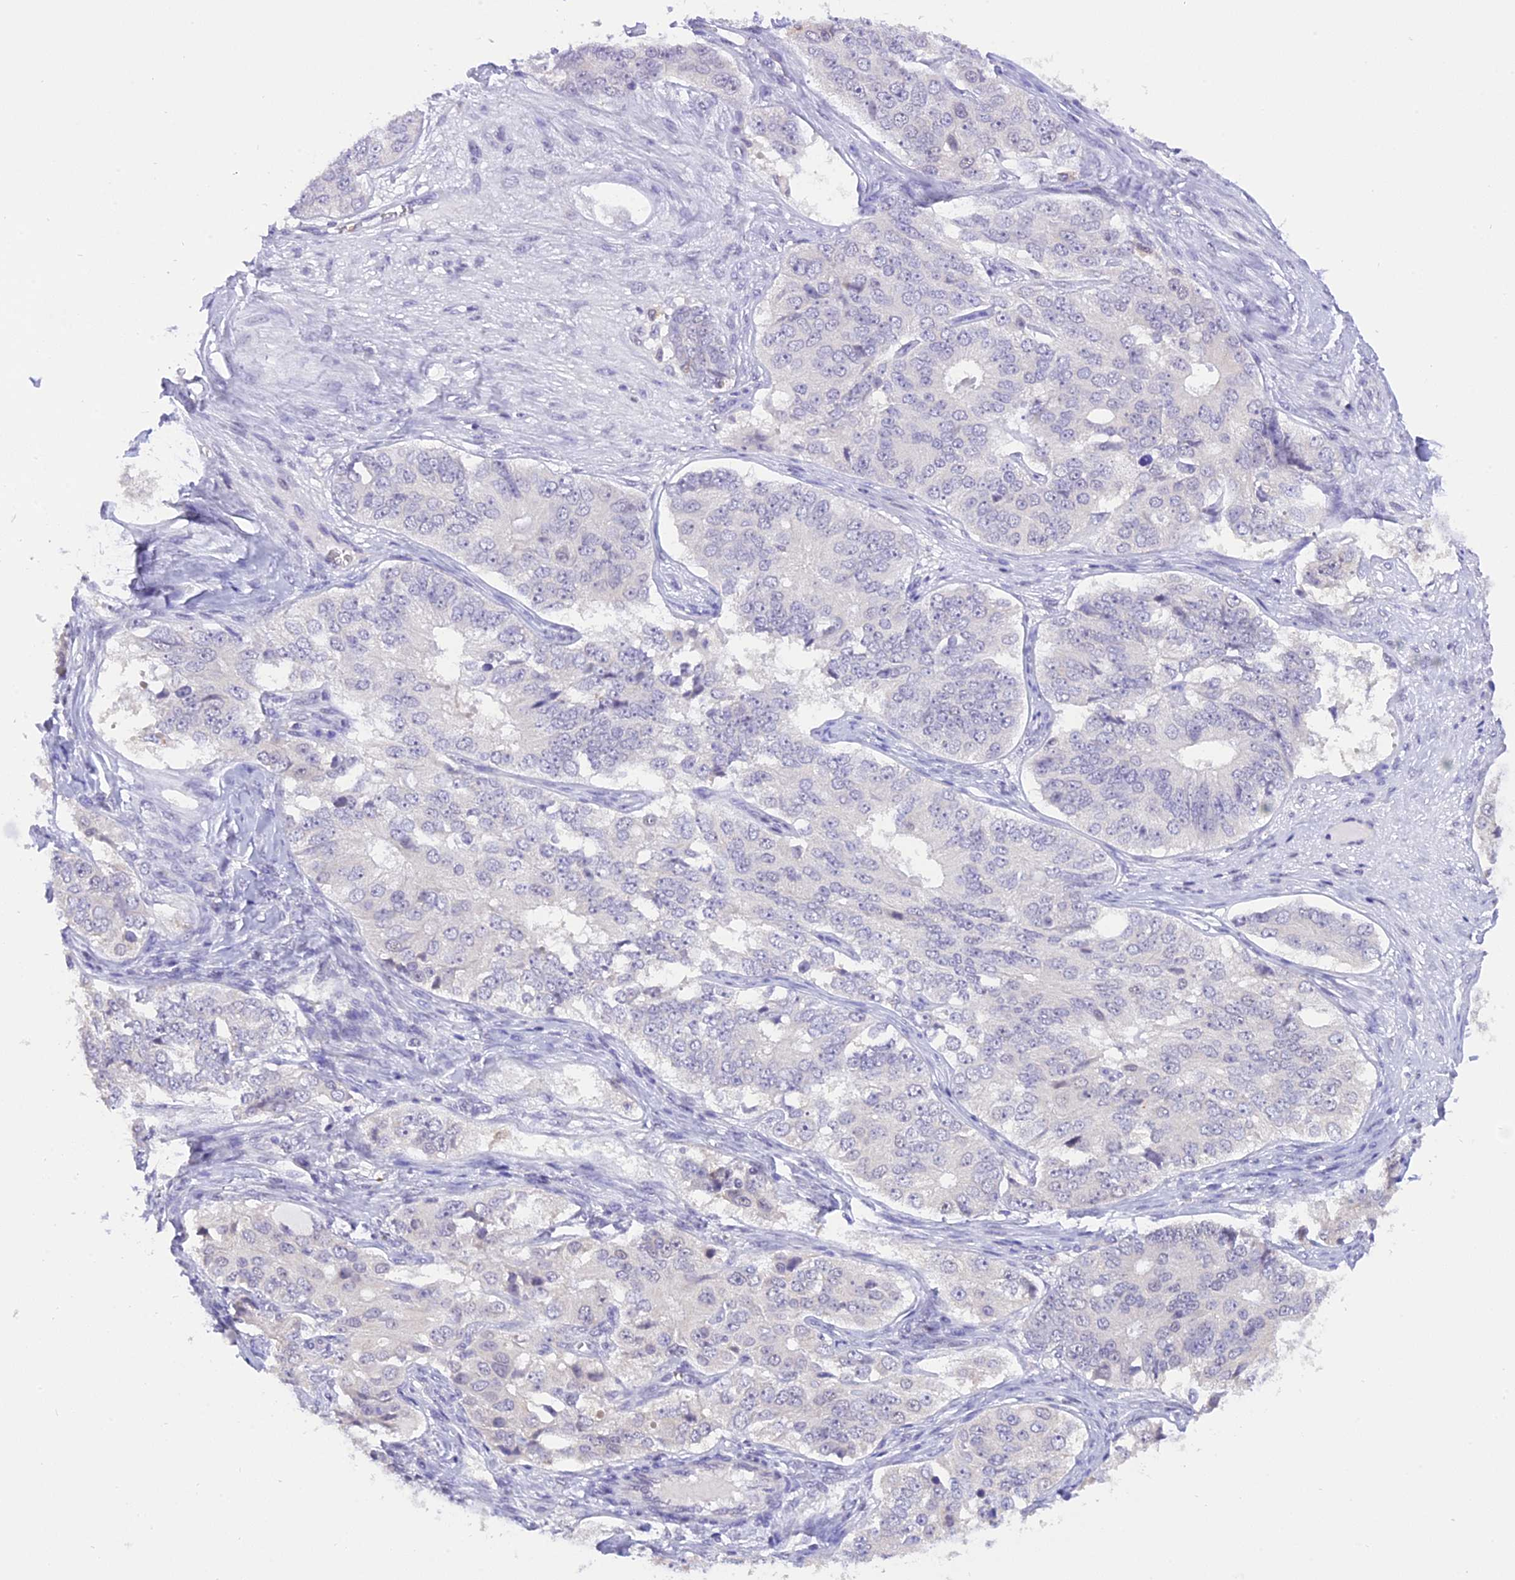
{"staining": {"intensity": "negative", "quantity": "none", "location": "none"}, "tissue": "ovarian cancer", "cell_type": "Tumor cells", "image_type": "cancer", "snomed": [{"axis": "morphology", "description": "Carcinoma, endometroid"}, {"axis": "topography", "description": "Ovary"}], "caption": "IHC photomicrograph of human ovarian endometroid carcinoma stained for a protein (brown), which exhibits no positivity in tumor cells.", "gene": "AHSP", "patient": {"sex": "female", "age": 51}}